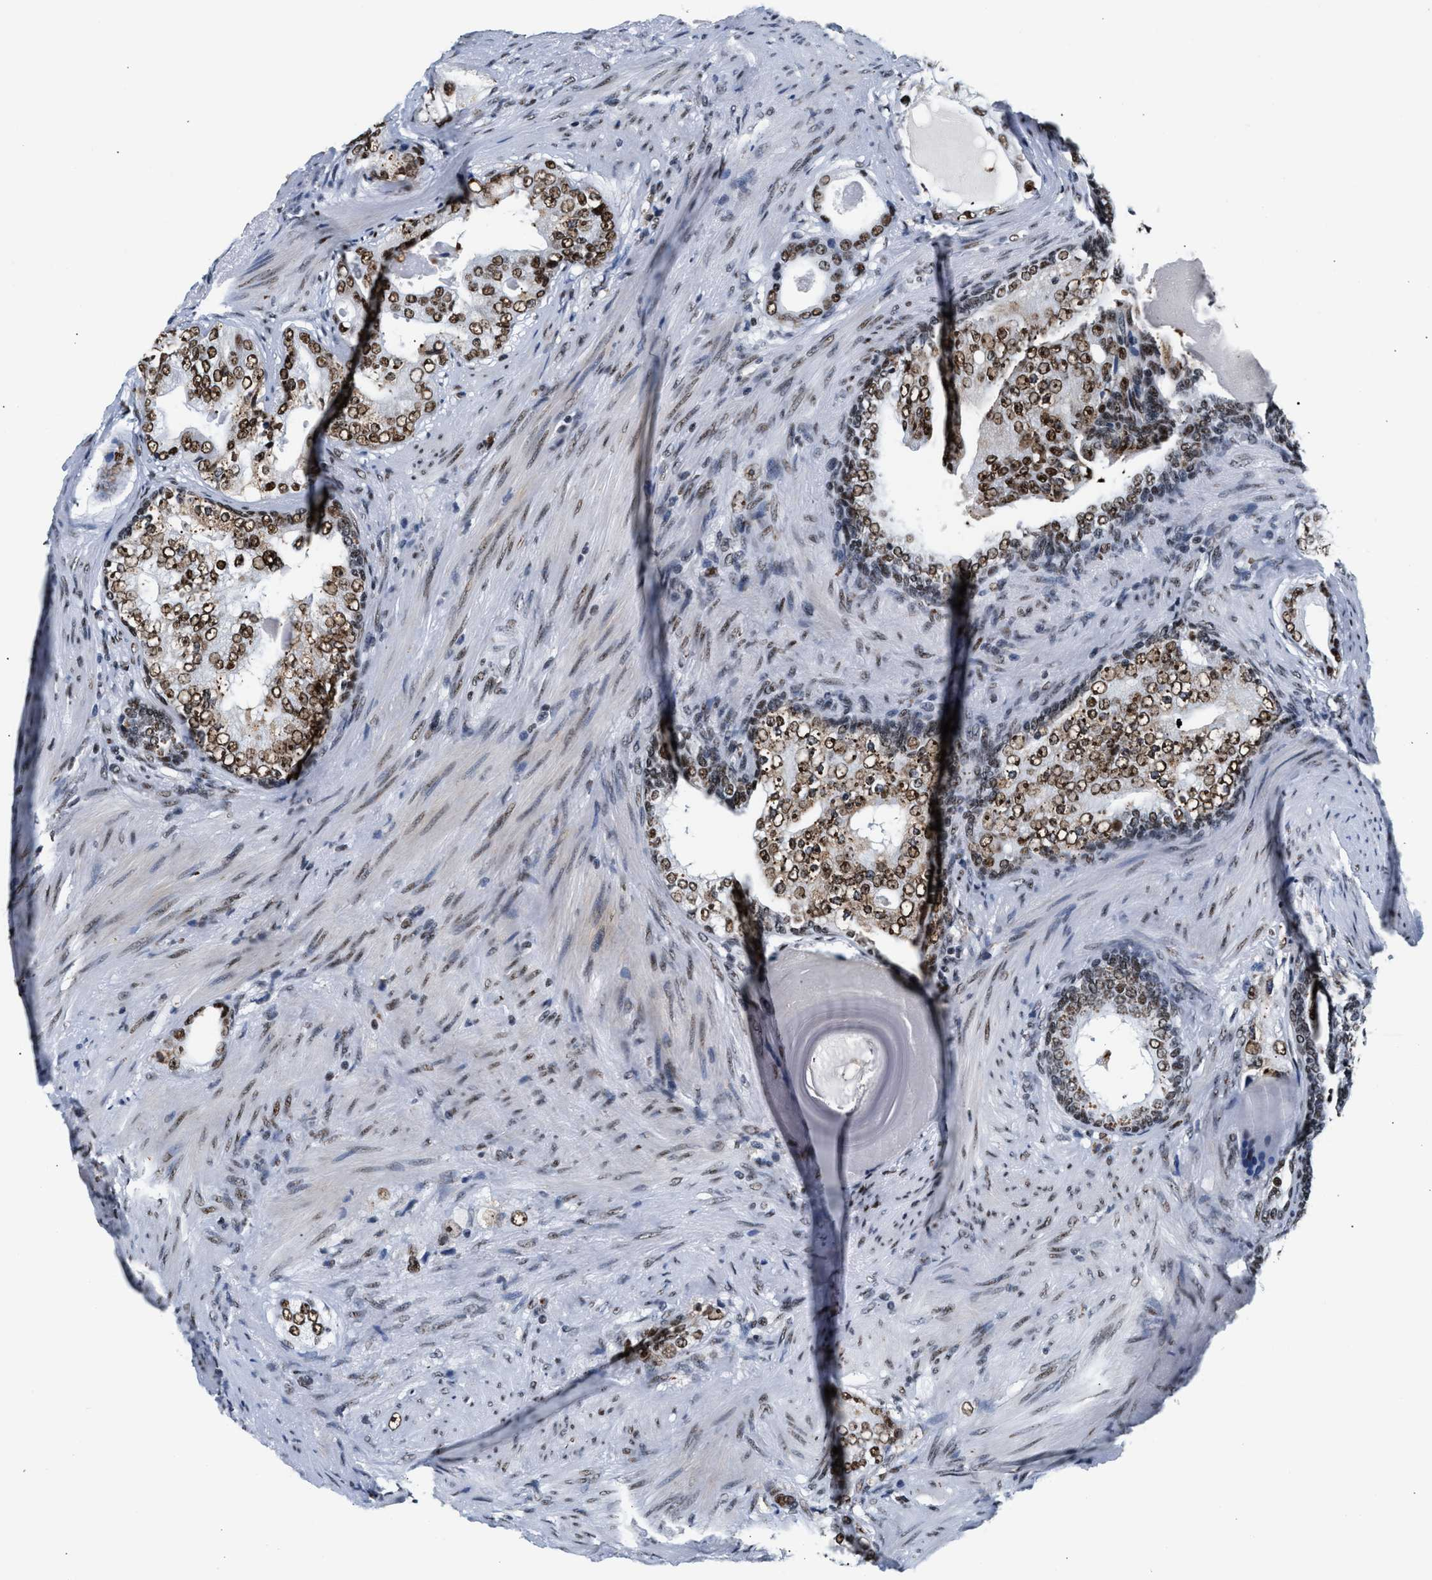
{"staining": {"intensity": "moderate", "quantity": ">75%", "location": "nuclear"}, "tissue": "prostate cancer", "cell_type": "Tumor cells", "image_type": "cancer", "snomed": [{"axis": "morphology", "description": "Adenocarcinoma, High grade"}, {"axis": "topography", "description": "Prostate"}], "caption": "Approximately >75% of tumor cells in human prostate adenocarcinoma (high-grade) reveal moderate nuclear protein expression as visualized by brown immunohistochemical staining.", "gene": "RAD50", "patient": {"sex": "male", "age": 66}}